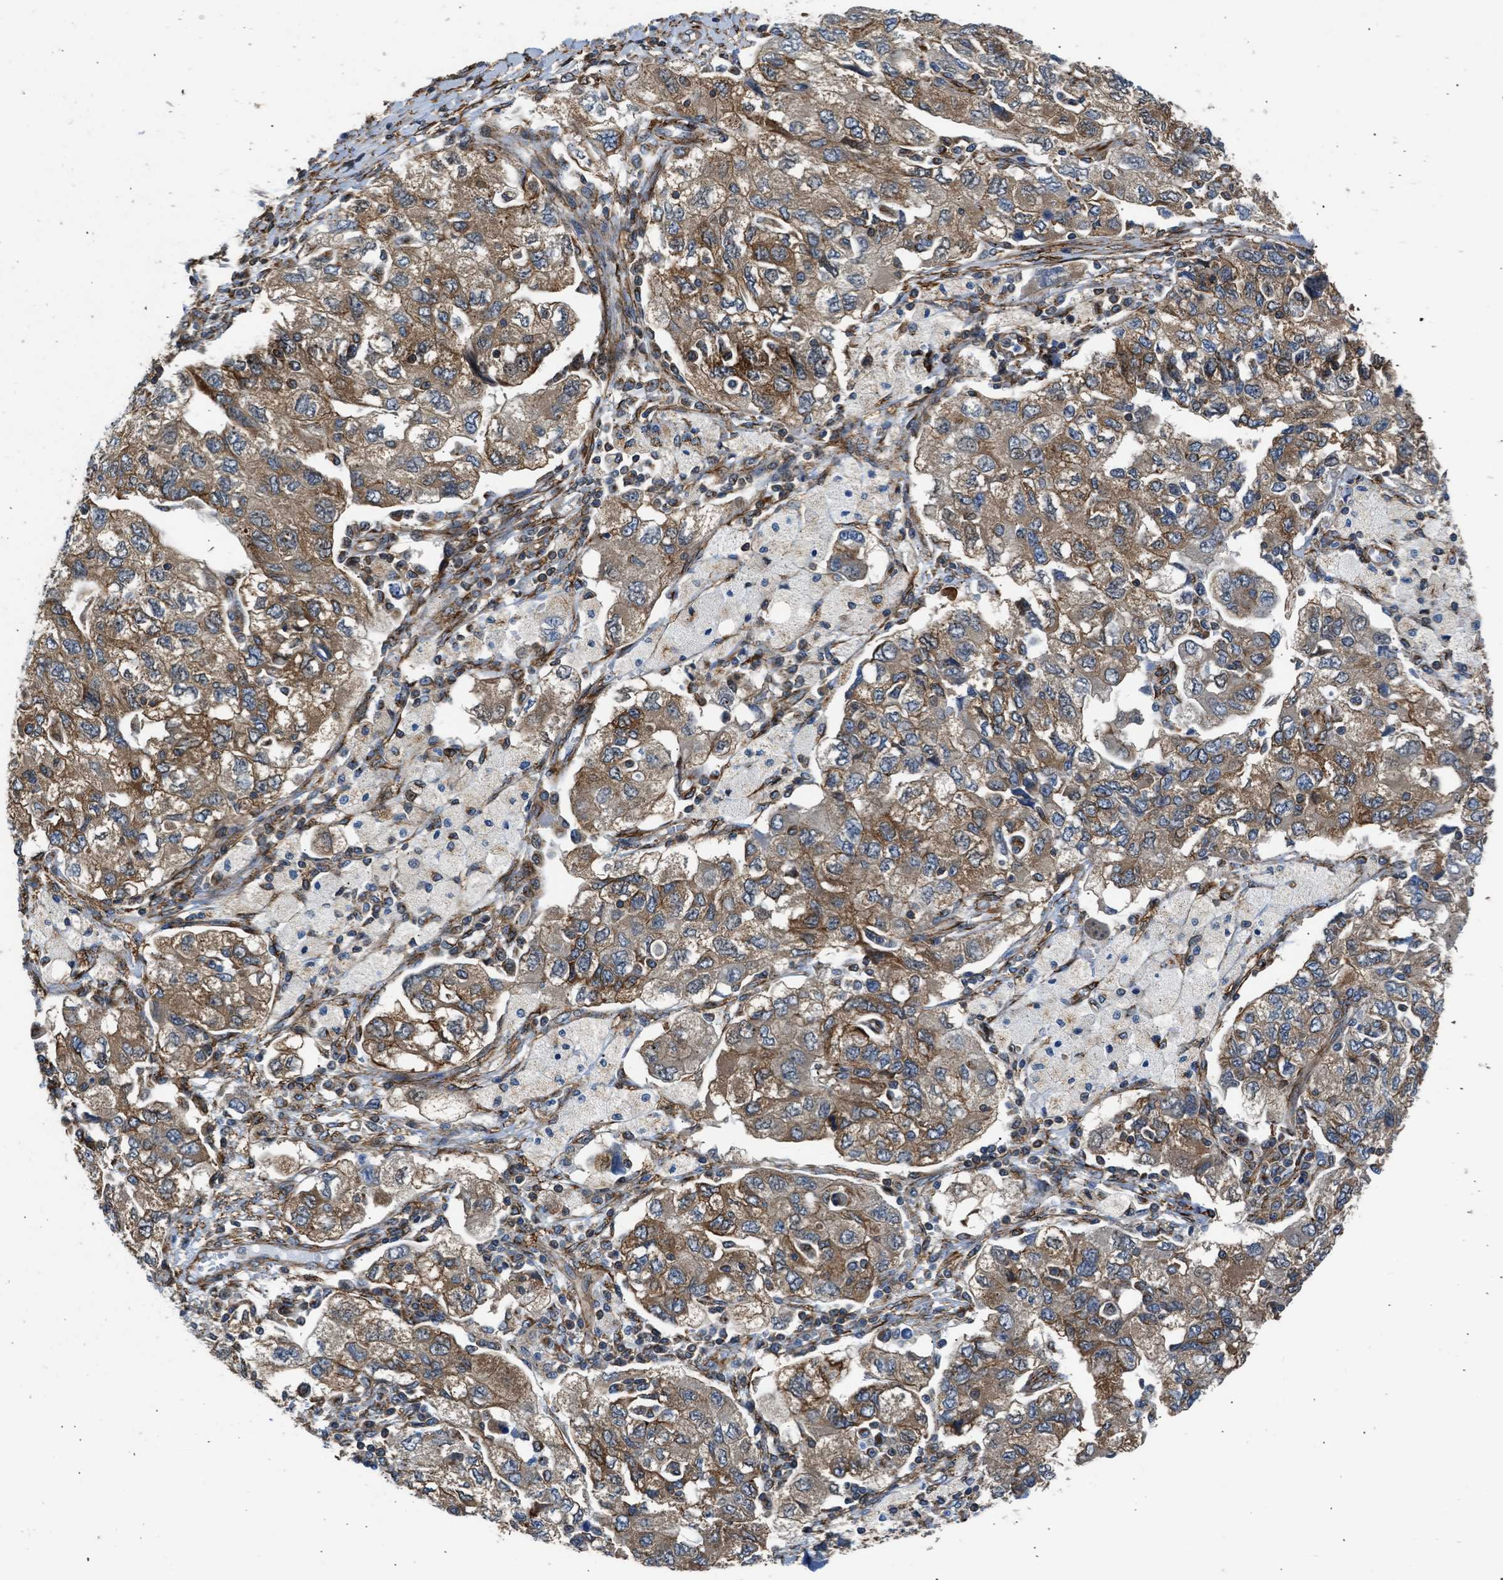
{"staining": {"intensity": "moderate", "quantity": ">75%", "location": "cytoplasmic/membranous"}, "tissue": "ovarian cancer", "cell_type": "Tumor cells", "image_type": "cancer", "snomed": [{"axis": "morphology", "description": "Carcinoma, NOS"}, {"axis": "morphology", "description": "Cystadenocarcinoma, serous, NOS"}, {"axis": "topography", "description": "Ovary"}], "caption": "About >75% of tumor cells in human ovarian serous cystadenocarcinoma display moderate cytoplasmic/membranous protein expression as visualized by brown immunohistochemical staining.", "gene": "SEPTIN2", "patient": {"sex": "female", "age": 69}}